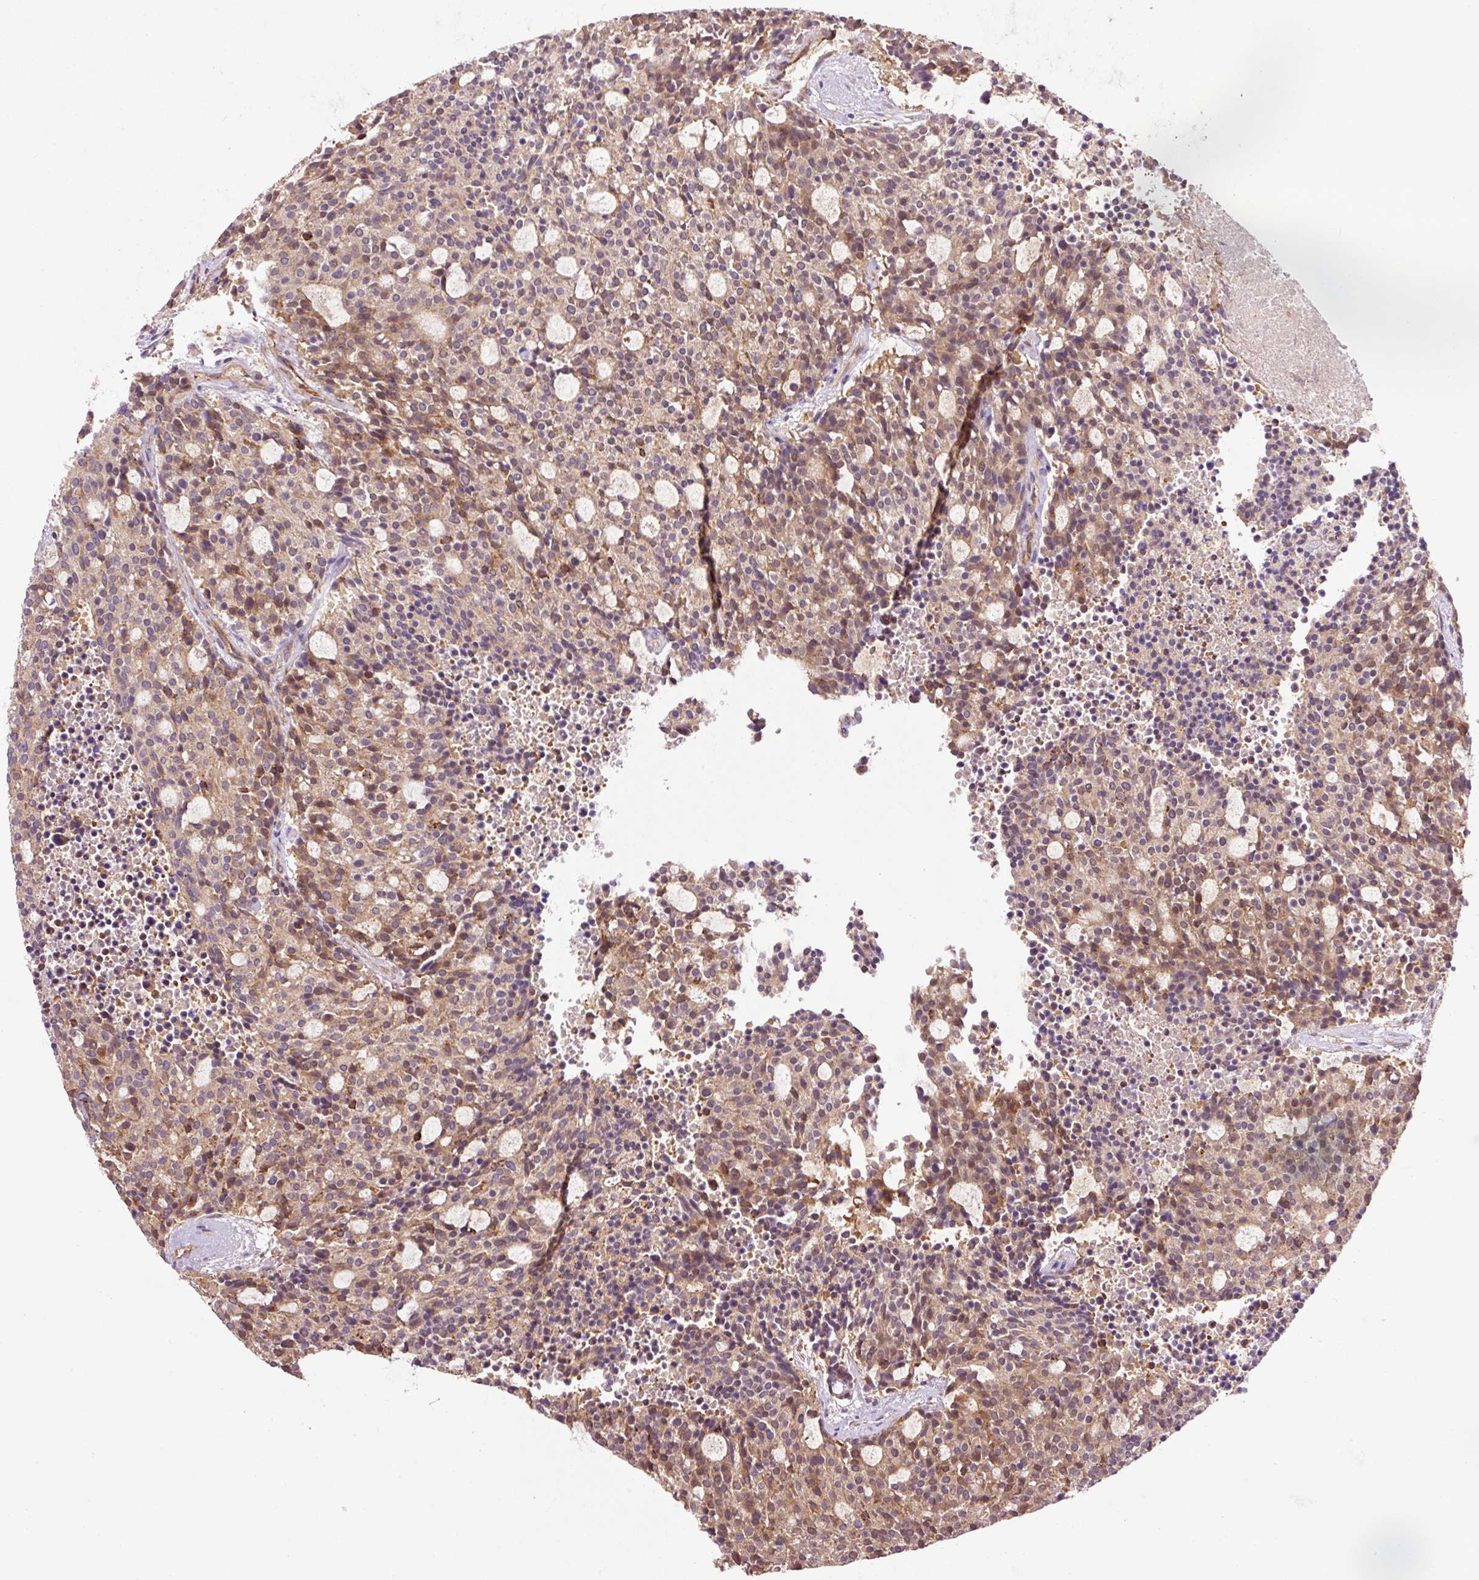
{"staining": {"intensity": "weak", "quantity": ">75%", "location": "cytoplasmic/membranous"}, "tissue": "carcinoid", "cell_type": "Tumor cells", "image_type": "cancer", "snomed": [{"axis": "morphology", "description": "Carcinoid, malignant, NOS"}, {"axis": "topography", "description": "Pancreas"}], "caption": "Carcinoid (malignant) stained with a protein marker demonstrates weak staining in tumor cells.", "gene": "PCK2", "patient": {"sex": "female", "age": 54}}